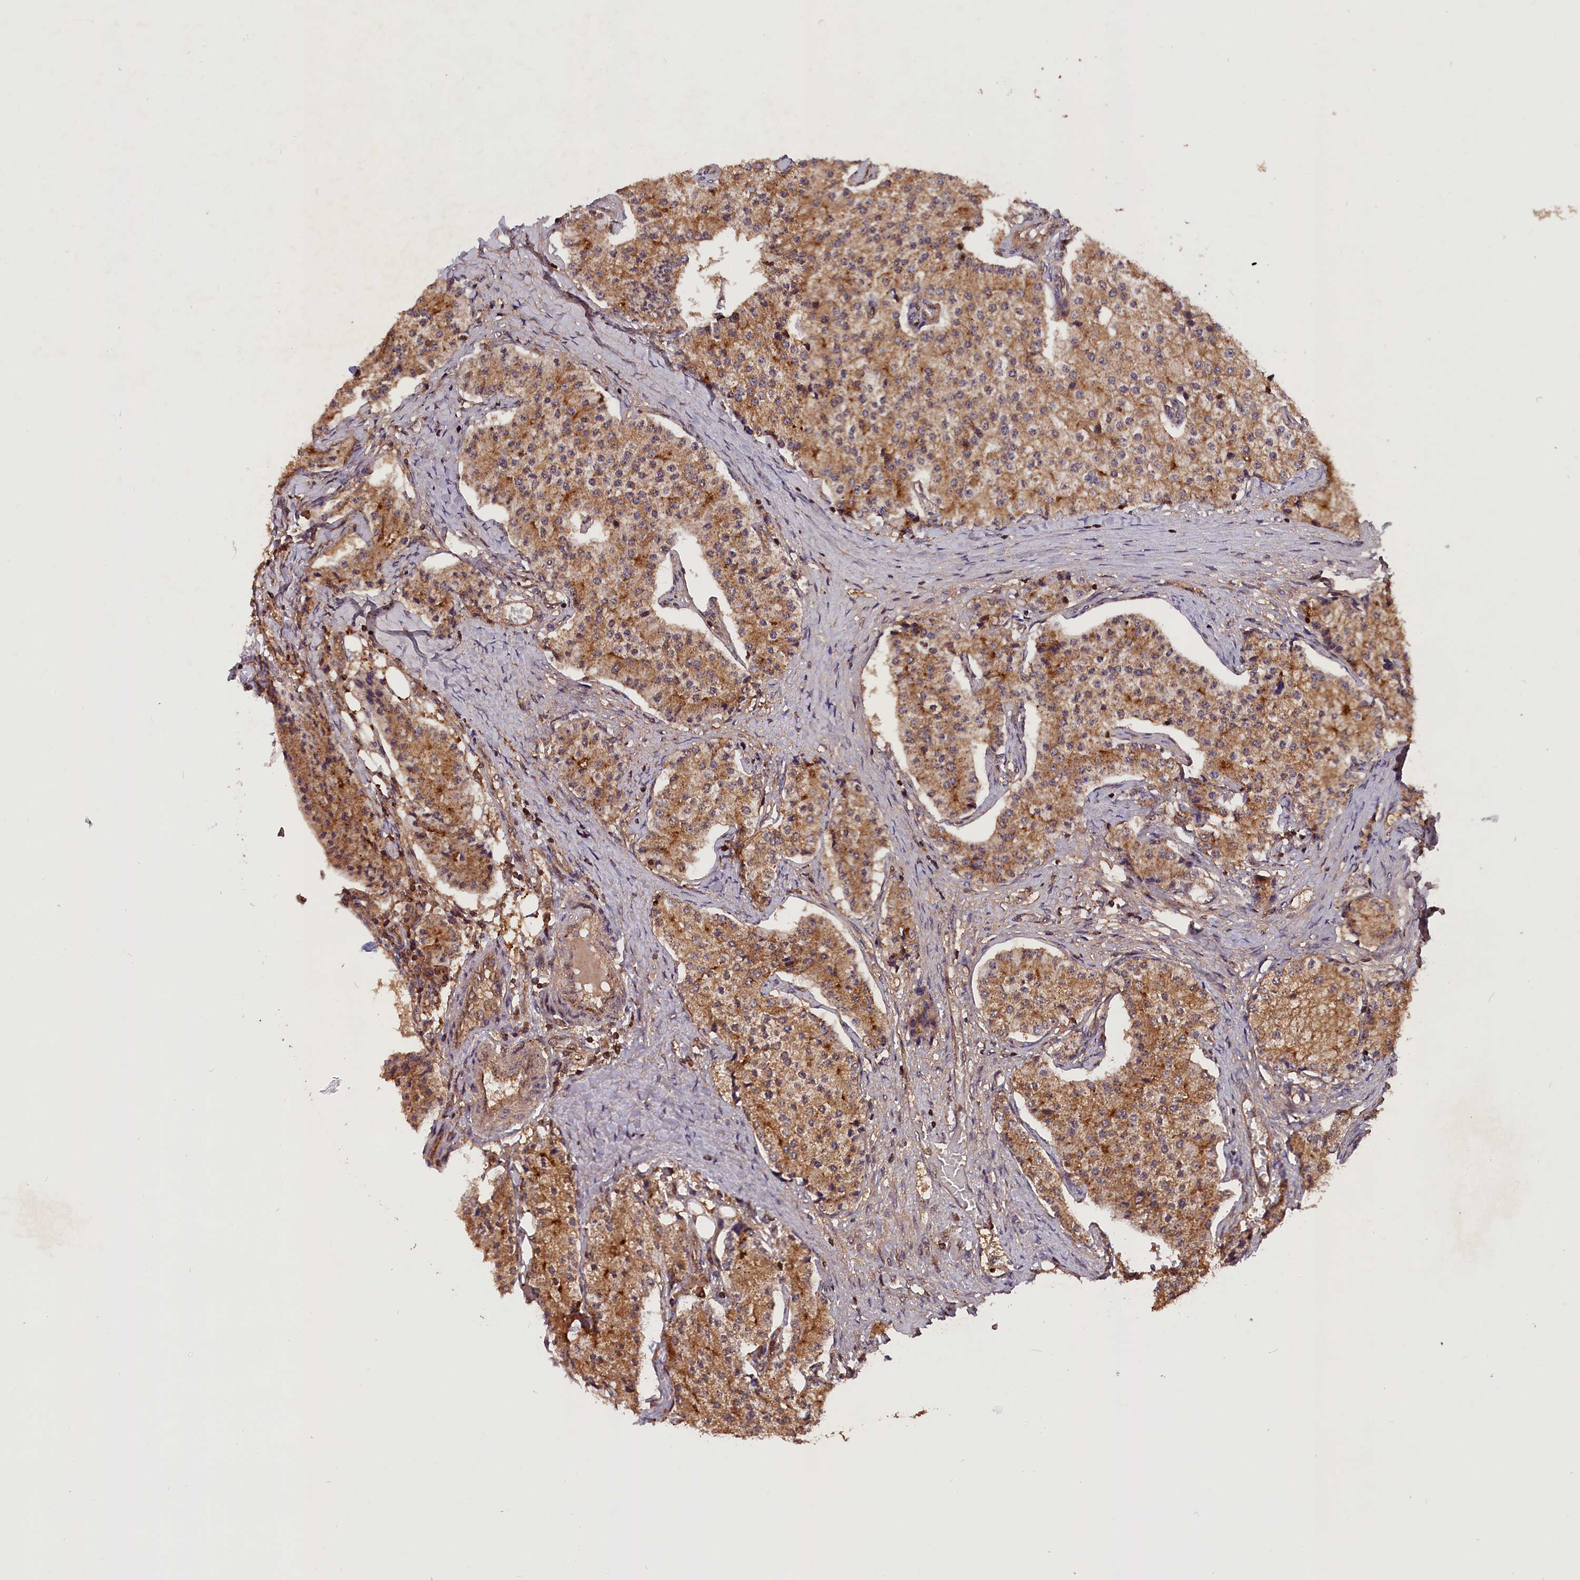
{"staining": {"intensity": "moderate", "quantity": ">75%", "location": "cytoplasmic/membranous"}, "tissue": "carcinoid", "cell_type": "Tumor cells", "image_type": "cancer", "snomed": [{"axis": "morphology", "description": "Carcinoid, malignant, NOS"}, {"axis": "topography", "description": "Colon"}], "caption": "DAB immunohistochemical staining of human carcinoid demonstrates moderate cytoplasmic/membranous protein positivity in approximately >75% of tumor cells.", "gene": "IST1", "patient": {"sex": "female", "age": 52}}